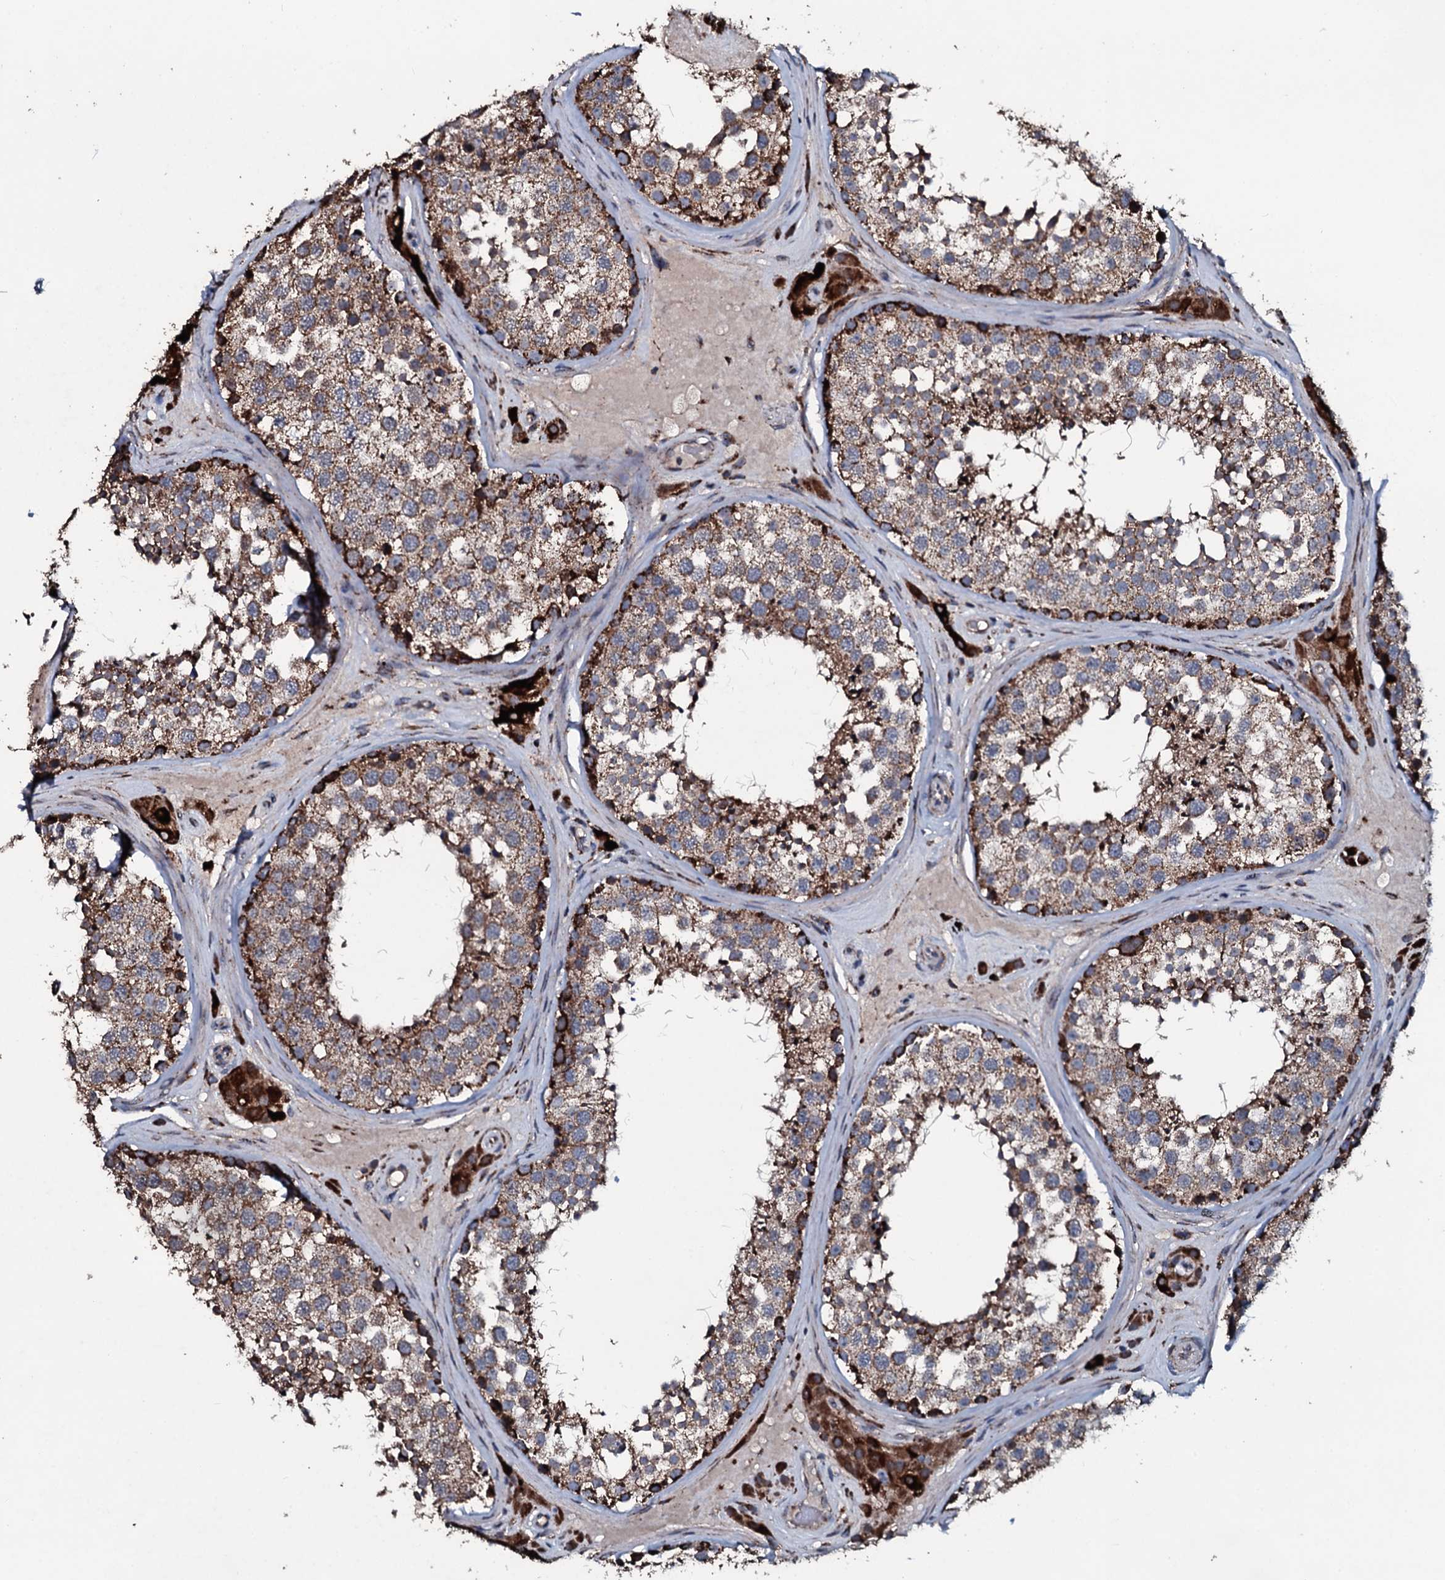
{"staining": {"intensity": "moderate", "quantity": ">75%", "location": "cytoplasmic/membranous"}, "tissue": "testis", "cell_type": "Cells in seminiferous ducts", "image_type": "normal", "snomed": [{"axis": "morphology", "description": "Normal tissue, NOS"}, {"axis": "topography", "description": "Testis"}], "caption": "About >75% of cells in seminiferous ducts in normal human testis demonstrate moderate cytoplasmic/membranous protein positivity as visualized by brown immunohistochemical staining.", "gene": "DYNC2I2", "patient": {"sex": "male", "age": 46}}